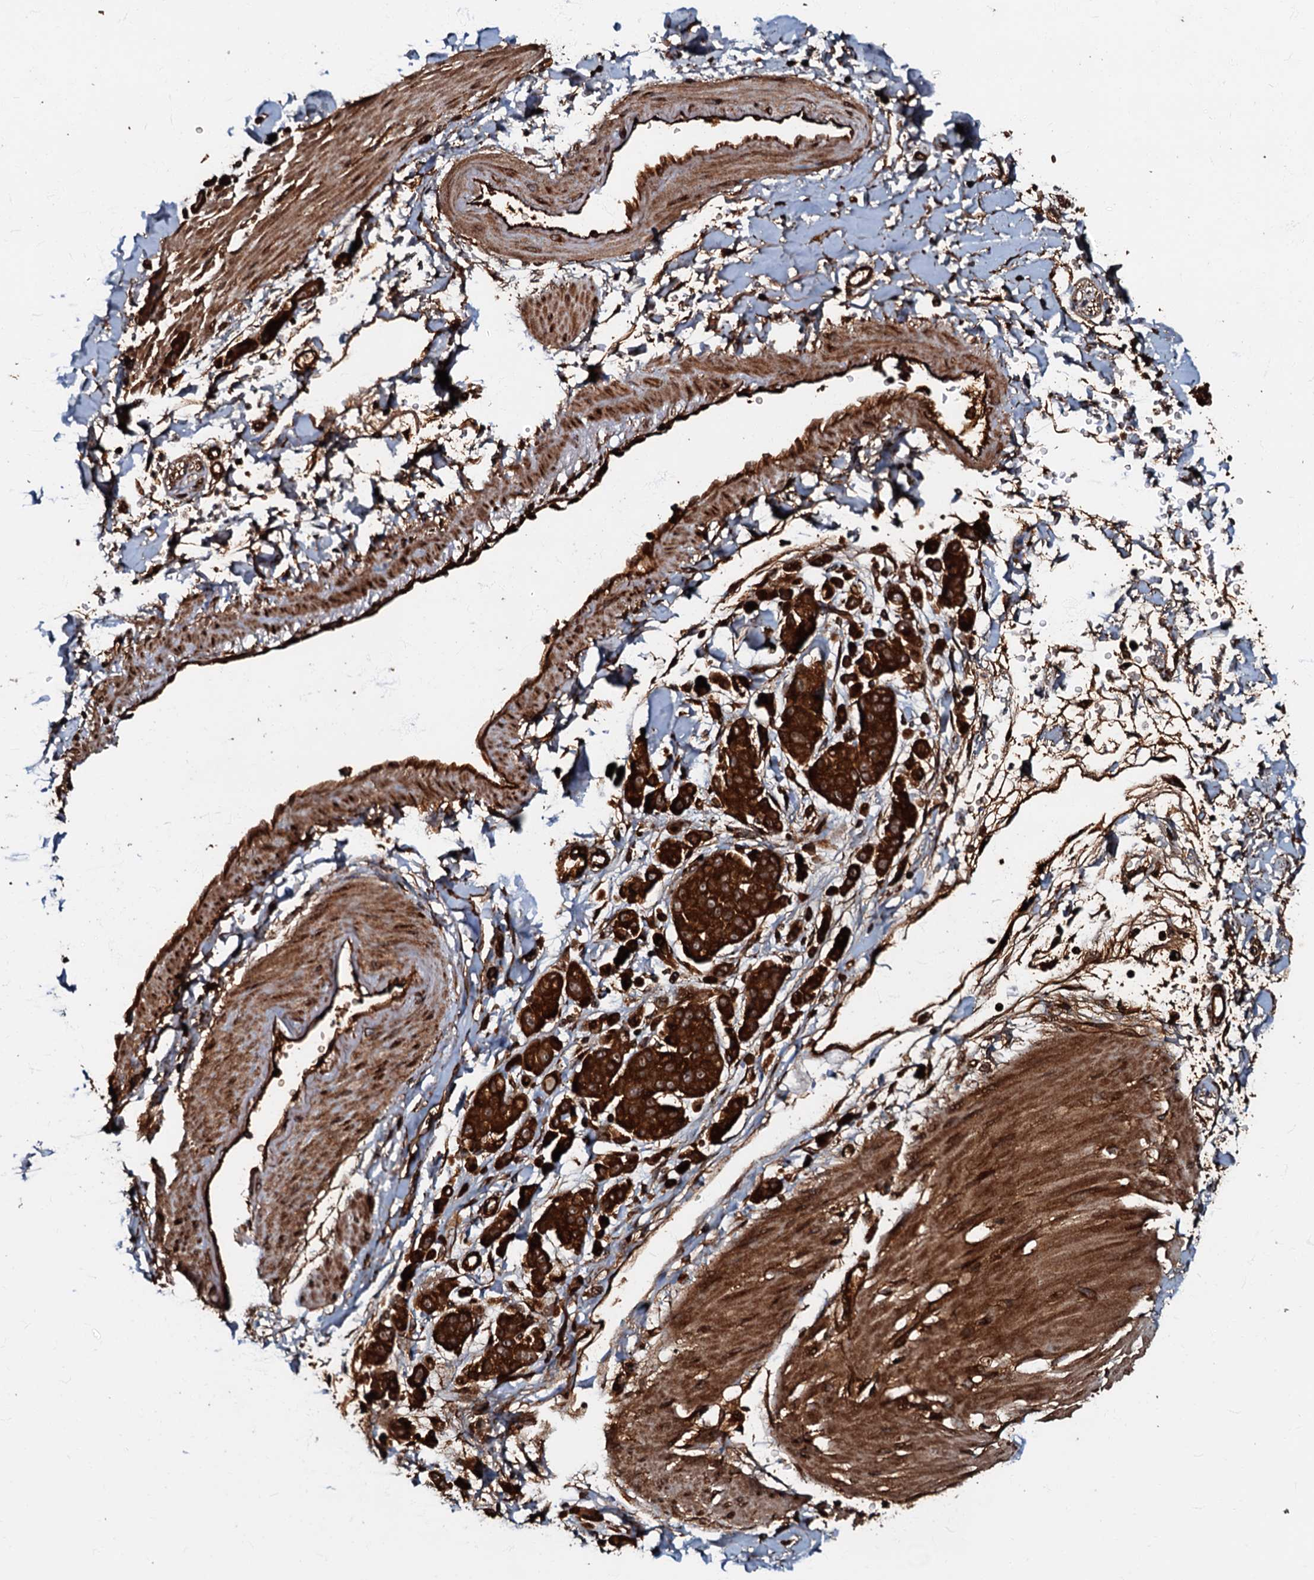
{"staining": {"intensity": "strong", "quantity": ">75%", "location": "cytoplasmic/membranous"}, "tissue": "pancreatic cancer", "cell_type": "Tumor cells", "image_type": "cancer", "snomed": [{"axis": "morphology", "description": "Normal tissue, NOS"}, {"axis": "morphology", "description": "Adenocarcinoma, NOS"}, {"axis": "topography", "description": "Pancreas"}], "caption": "A brown stain shows strong cytoplasmic/membranous positivity of a protein in pancreatic cancer (adenocarcinoma) tumor cells.", "gene": "BLOC1S6", "patient": {"sex": "female", "age": 64}}